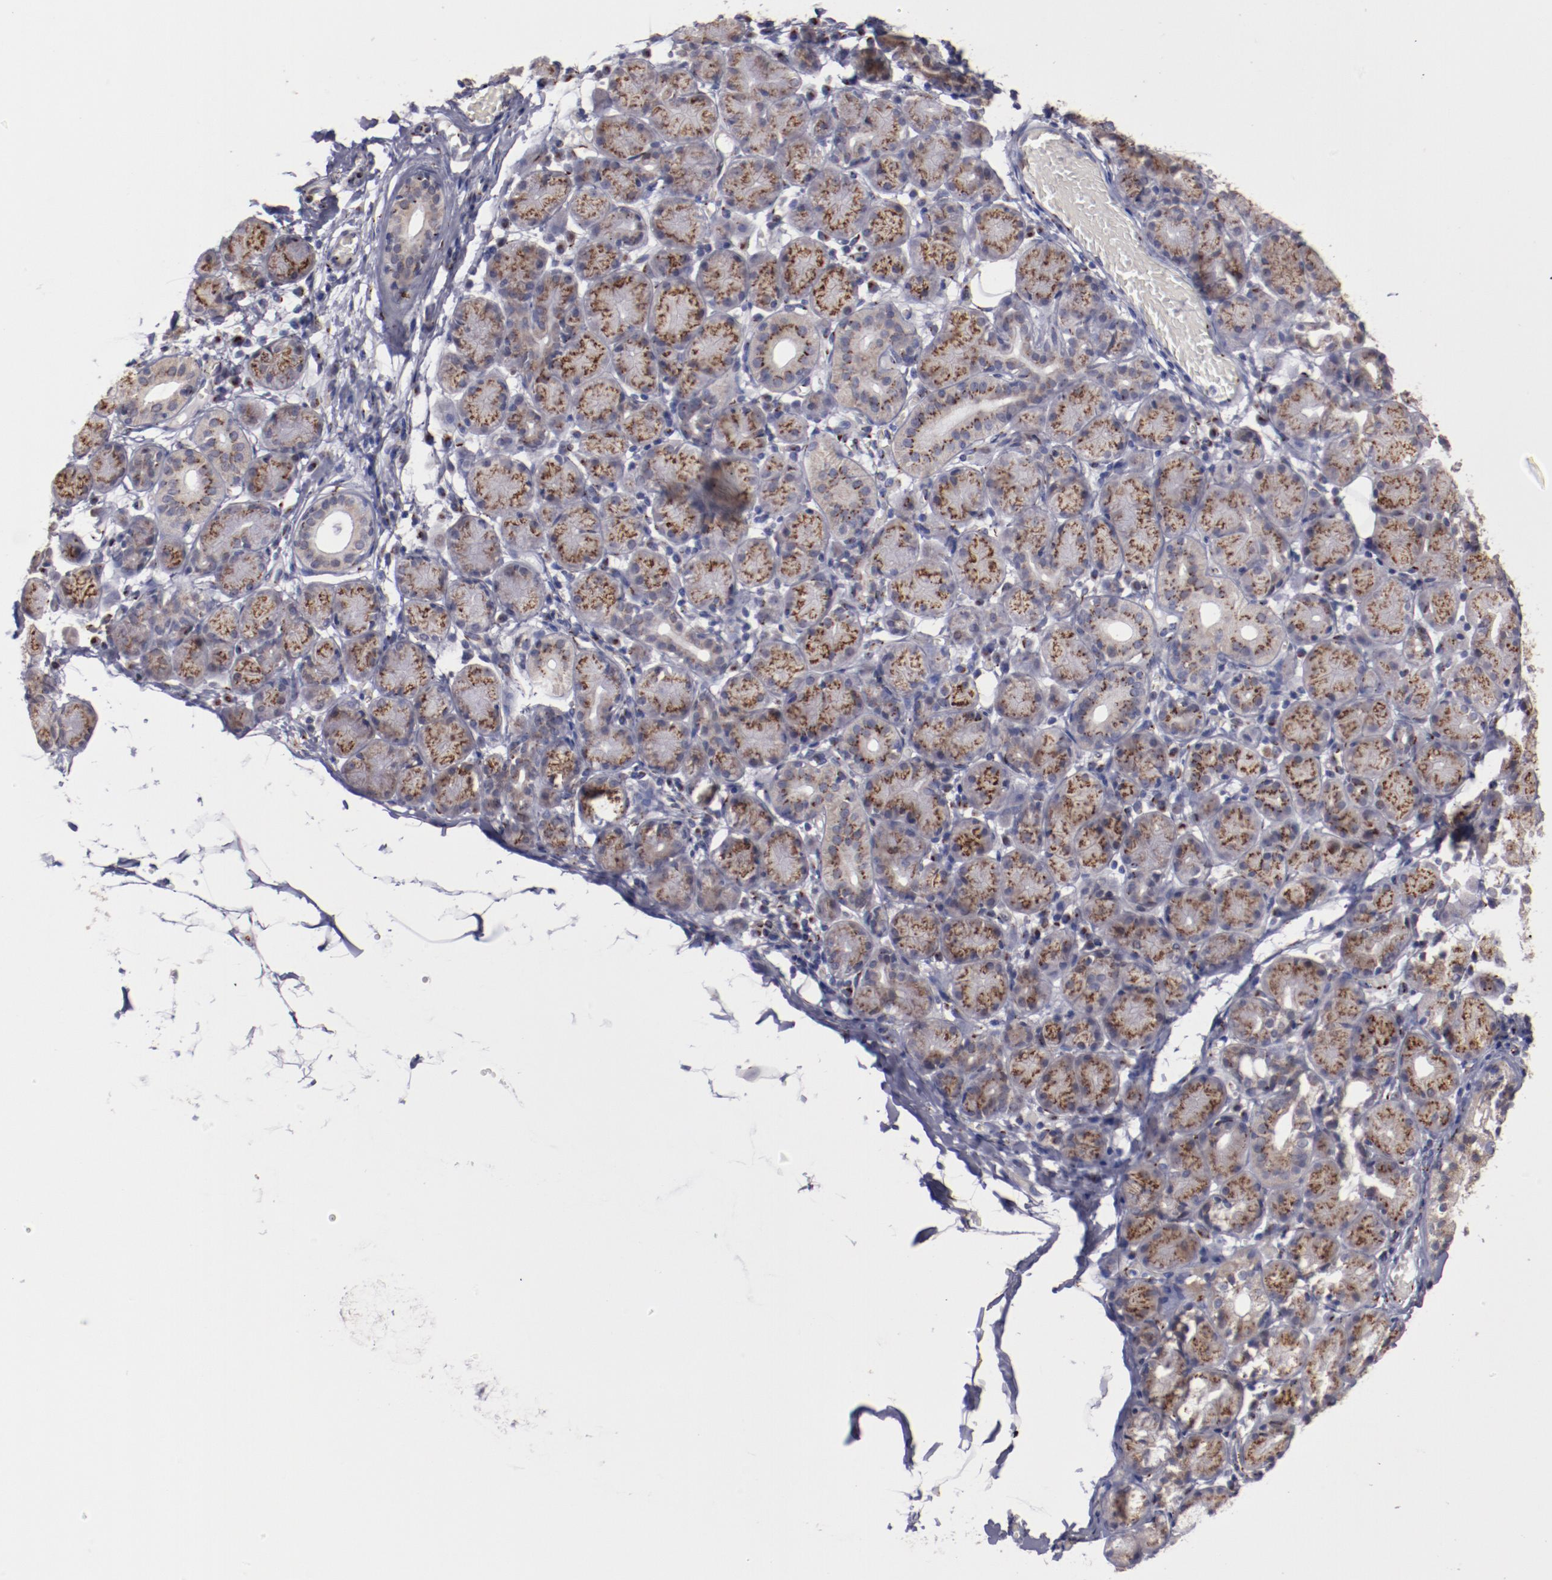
{"staining": {"intensity": "strong", "quantity": ">75%", "location": "cytoplasmic/membranous"}, "tissue": "salivary gland", "cell_type": "Glandular cells", "image_type": "normal", "snomed": [{"axis": "morphology", "description": "Normal tissue, NOS"}, {"axis": "topography", "description": "Salivary gland"}], "caption": "Immunohistochemical staining of benign salivary gland shows high levels of strong cytoplasmic/membranous staining in approximately >75% of glandular cells. The staining is performed using DAB (3,3'-diaminobenzidine) brown chromogen to label protein expression. The nuclei are counter-stained blue using hematoxylin.", "gene": "GOLIM4", "patient": {"sex": "female", "age": 24}}